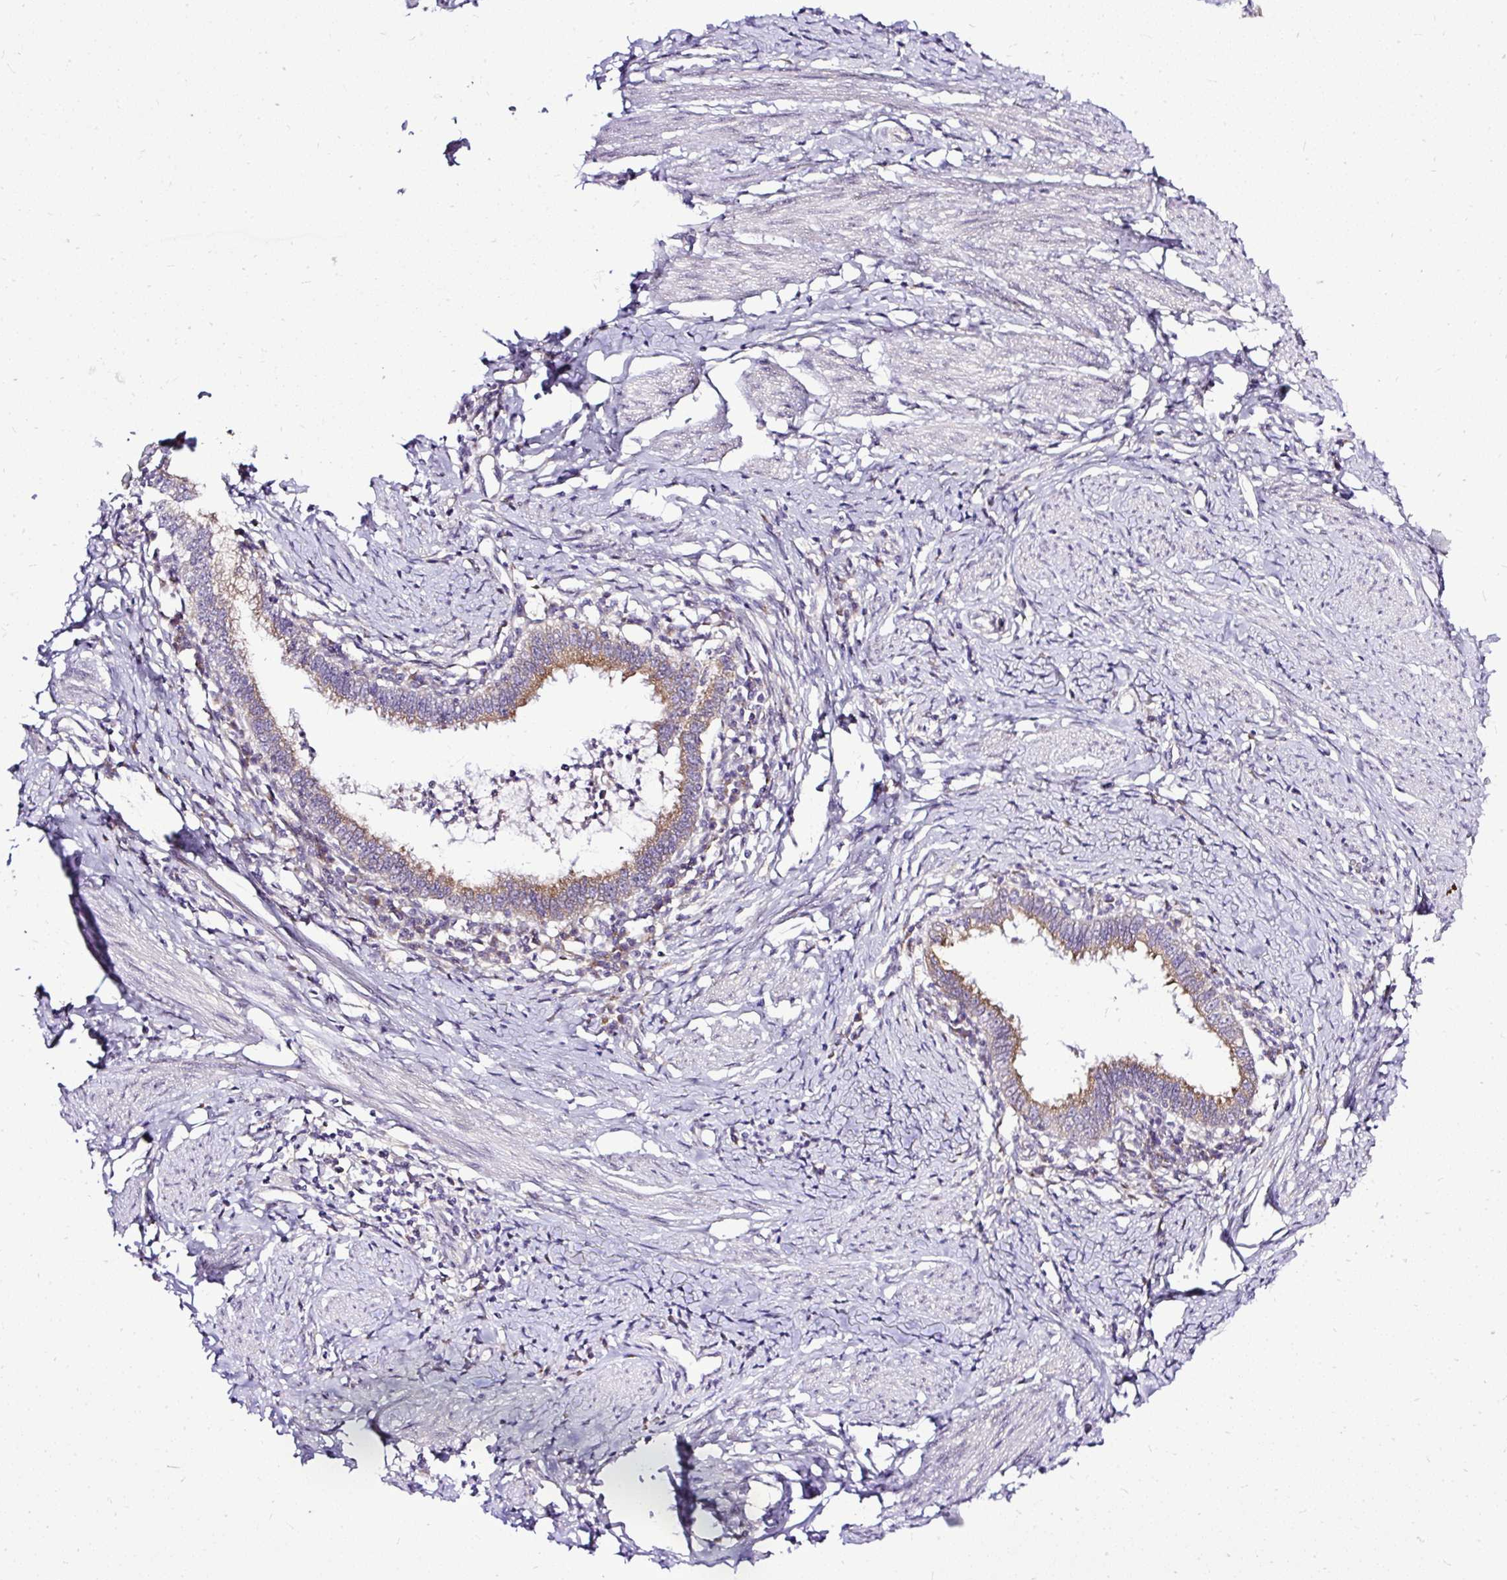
{"staining": {"intensity": "moderate", "quantity": ">75%", "location": "cytoplasmic/membranous"}, "tissue": "cervical cancer", "cell_type": "Tumor cells", "image_type": "cancer", "snomed": [{"axis": "morphology", "description": "Adenocarcinoma, NOS"}, {"axis": "topography", "description": "Cervix"}], "caption": "This photomicrograph reveals immunohistochemistry (IHC) staining of adenocarcinoma (cervical), with medium moderate cytoplasmic/membranous staining in approximately >75% of tumor cells.", "gene": "AMFR", "patient": {"sex": "female", "age": 36}}